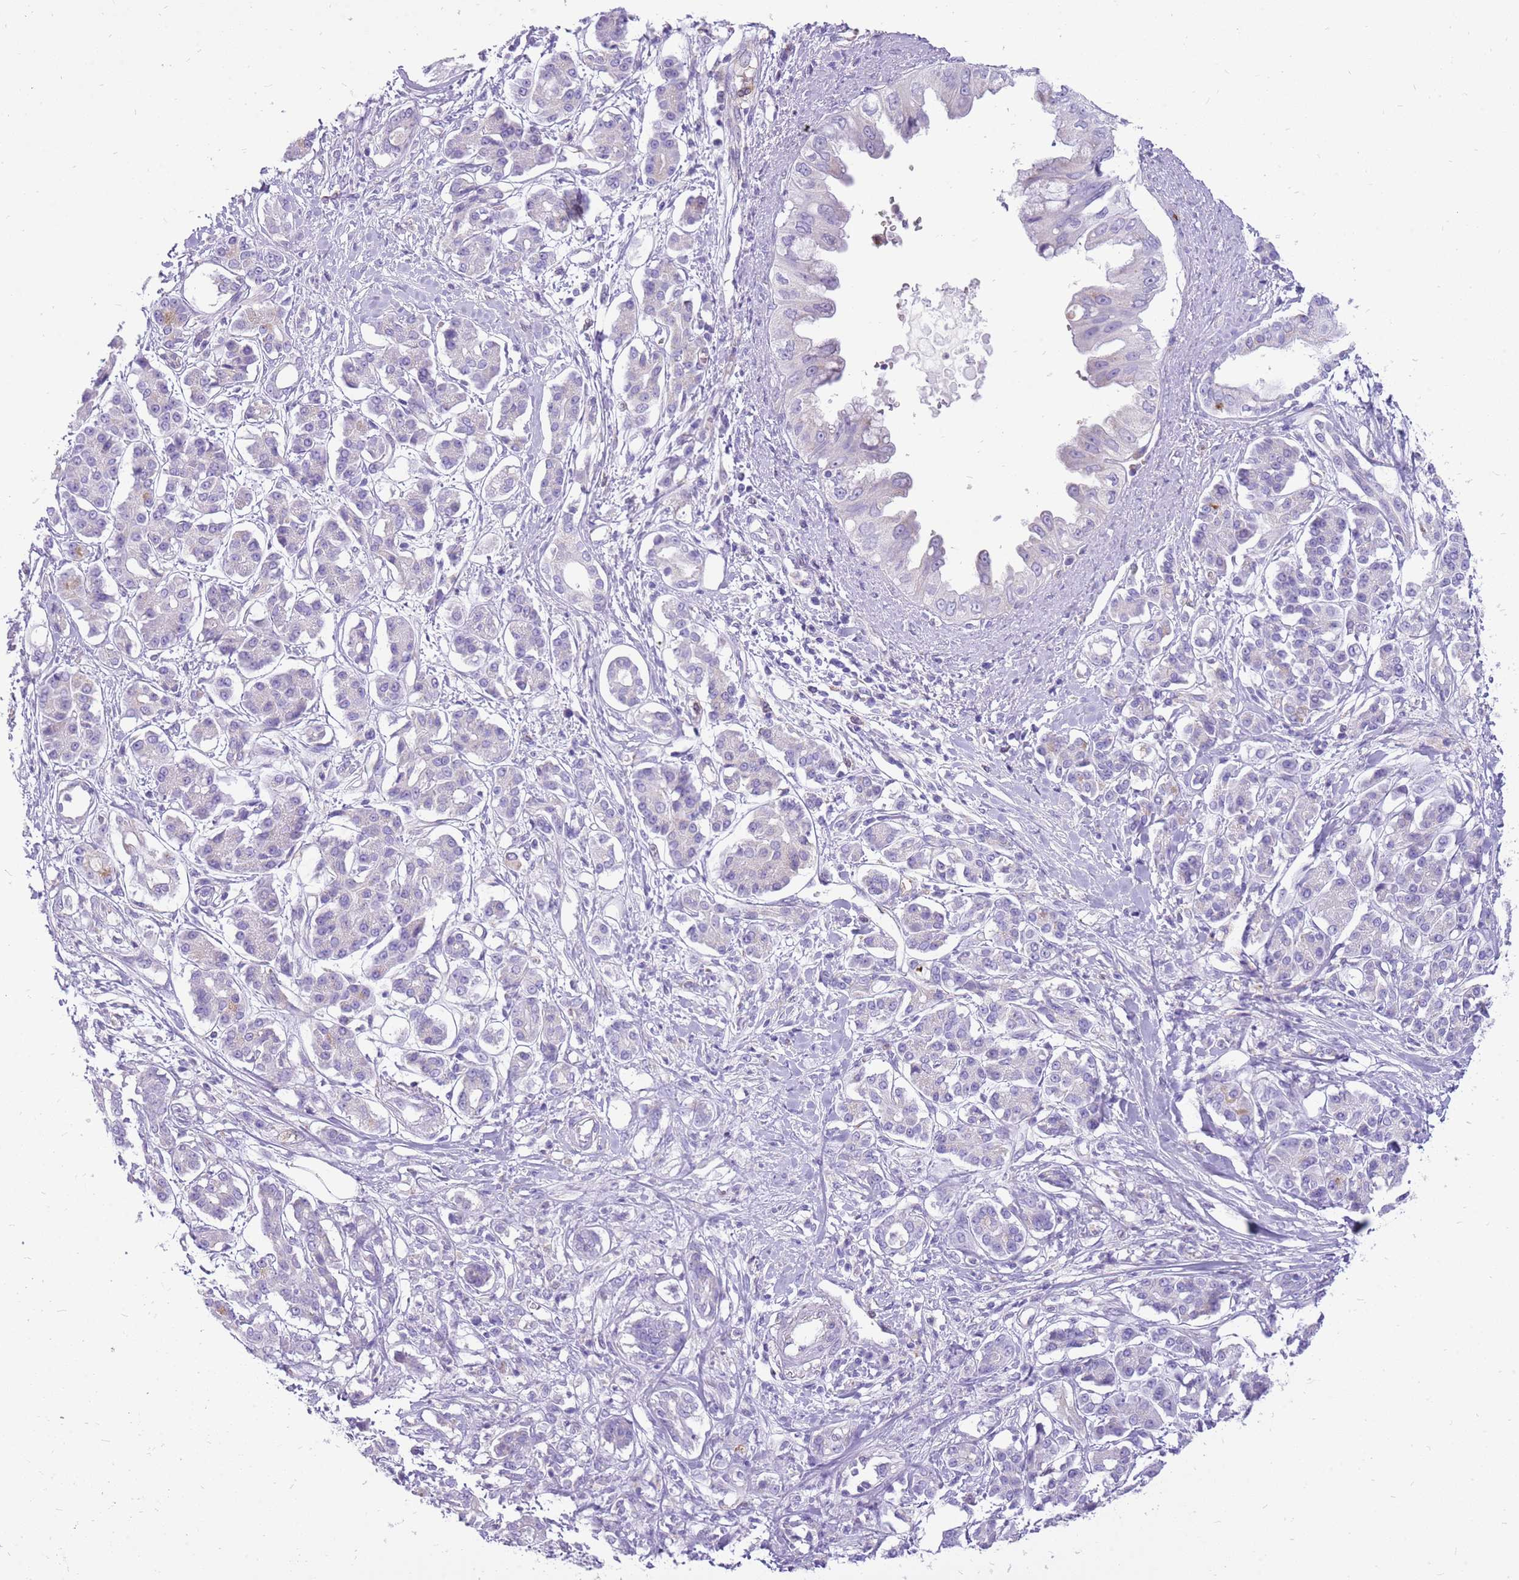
{"staining": {"intensity": "weak", "quantity": "<25%", "location": "cytoplasmic/membranous"}, "tissue": "pancreatic cancer", "cell_type": "Tumor cells", "image_type": "cancer", "snomed": [{"axis": "morphology", "description": "Adenocarcinoma, NOS"}, {"axis": "topography", "description": "Pancreas"}], "caption": "Tumor cells show no significant staining in adenocarcinoma (pancreatic).", "gene": "PCNX1", "patient": {"sex": "female", "age": 56}}